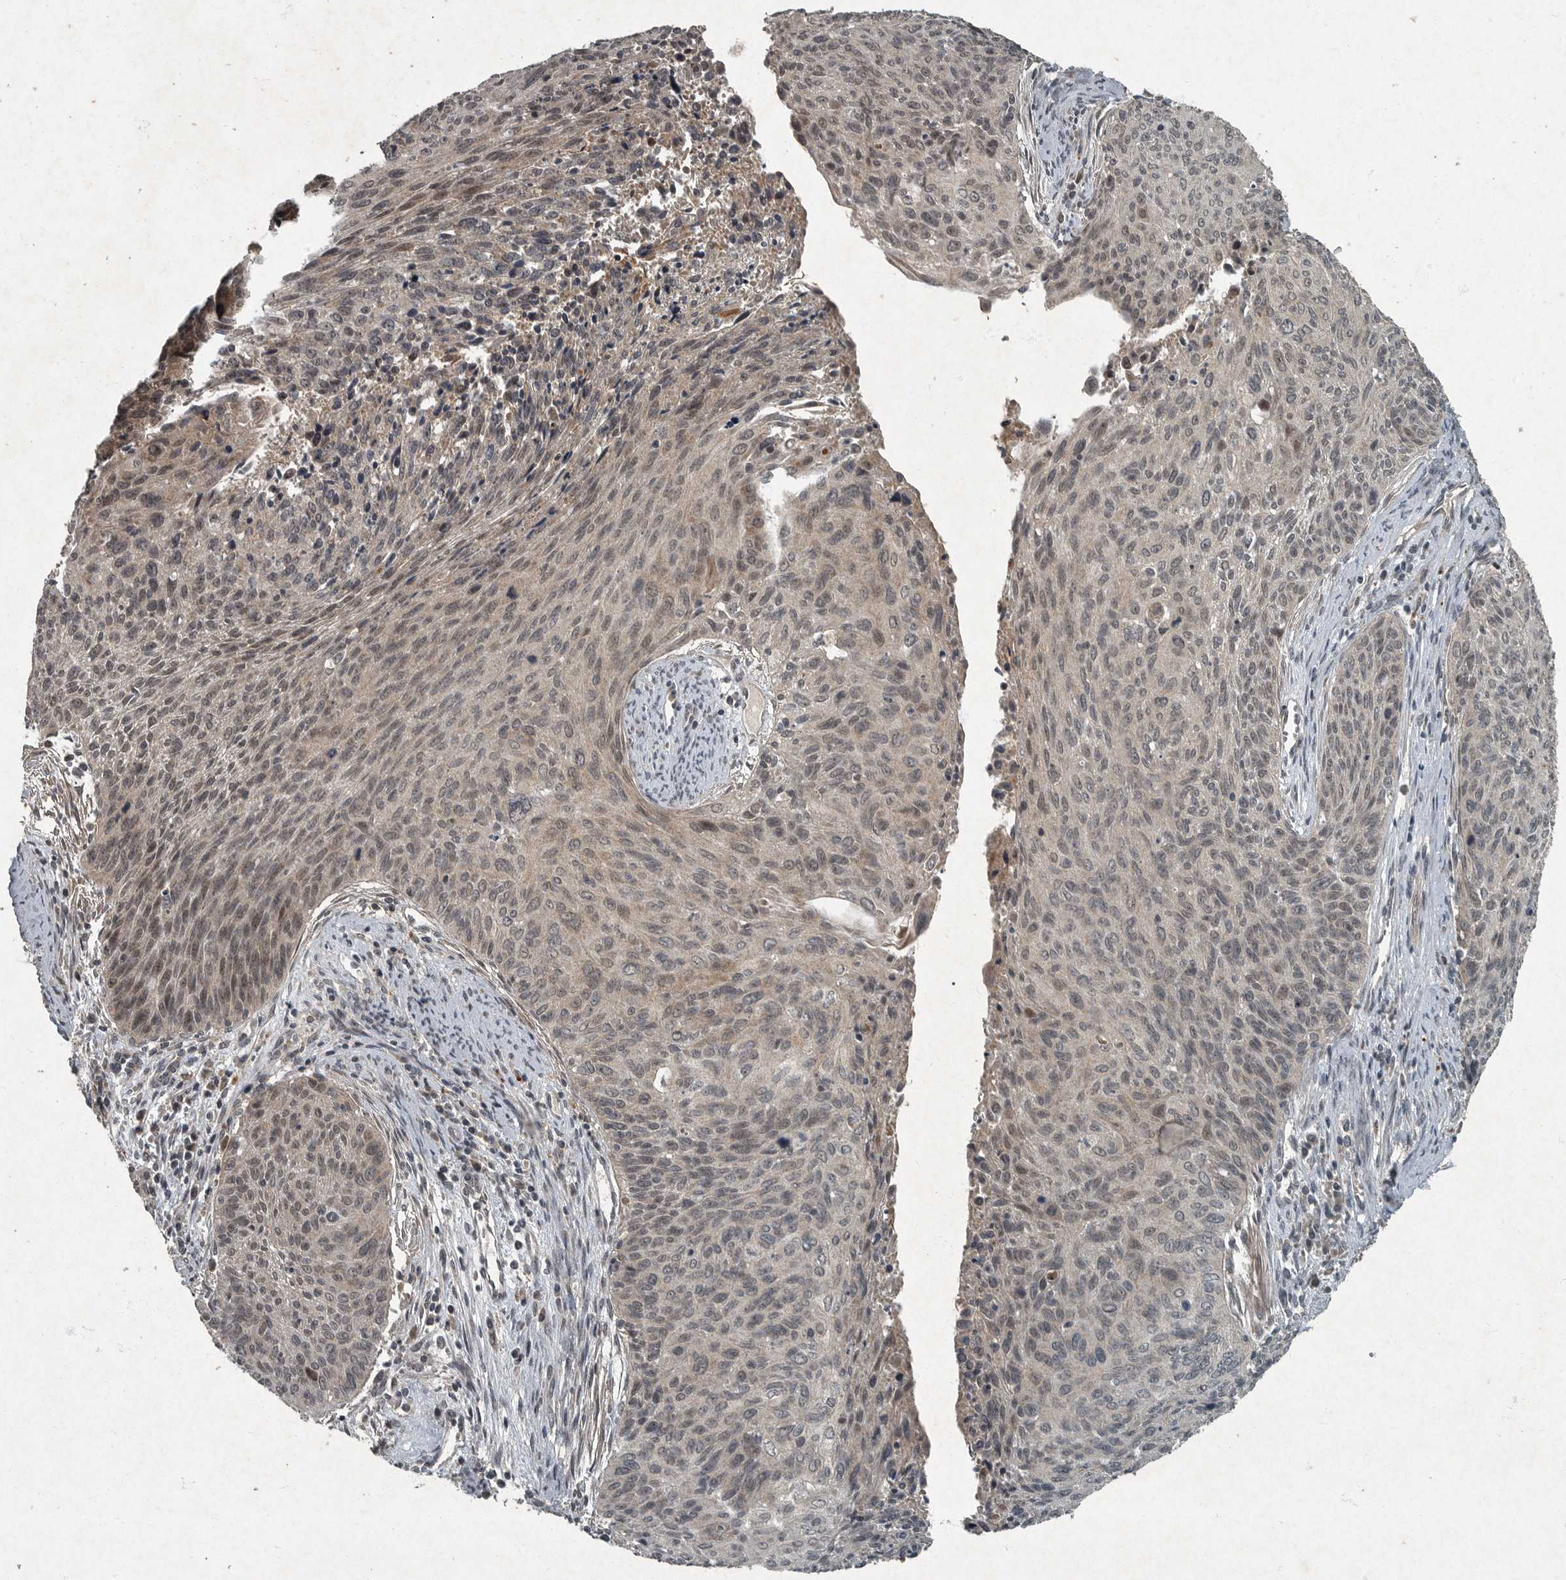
{"staining": {"intensity": "weak", "quantity": "<25%", "location": "nuclear"}, "tissue": "cervical cancer", "cell_type": "Tumor cells", "image_type": "cancer", "snomed": [{"axis": "morphology", "description": "Squamous cell carcinoma, NOS"}, {"axis": "topography", "description": "Cervix"}], "caption": "This is a histopathology image of IHC staining of squamous cell carcinoma (cervical), which shows no expression in tumor cells.", "gene": "FOXO1", "patient": {"sex": "female", "age": 55}}